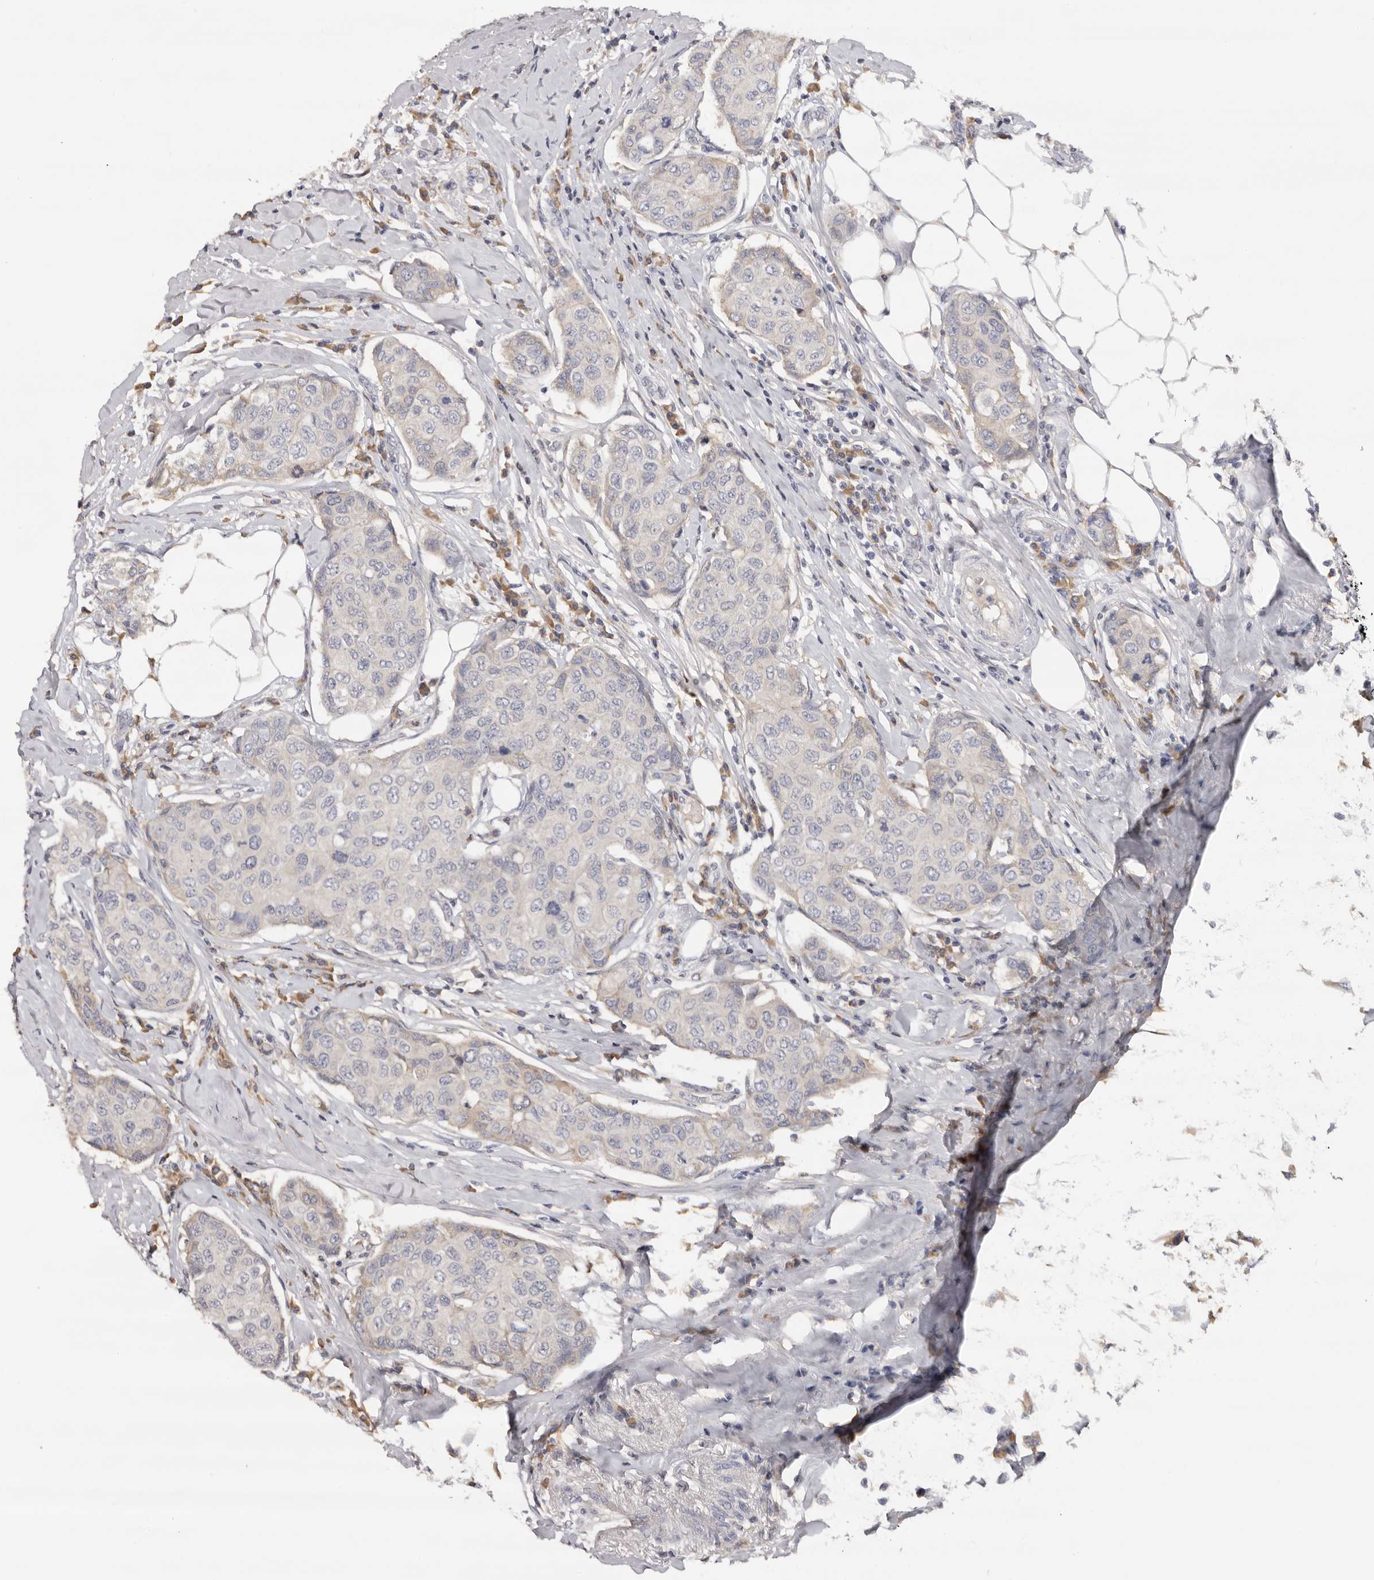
{"staining": {"intensity": "negative", "quantity": "none", "location": "none"}, "tissue": "breast cancer", "cell_type": "Tumor cells", "image_type": "cancer", "snomed": [{"axis": "morphology", "description": "Duct carcinoma"}, {"axis": "topography", "description": "Breast"}], "caption": "High power microscopy micrograph of an IHC micrograph of breast invasive ductal carcinoma, revealing no significant positivity in tumor cells.", "gene": "KIF2B", "patient": {"sex": "female", "age": 80}}